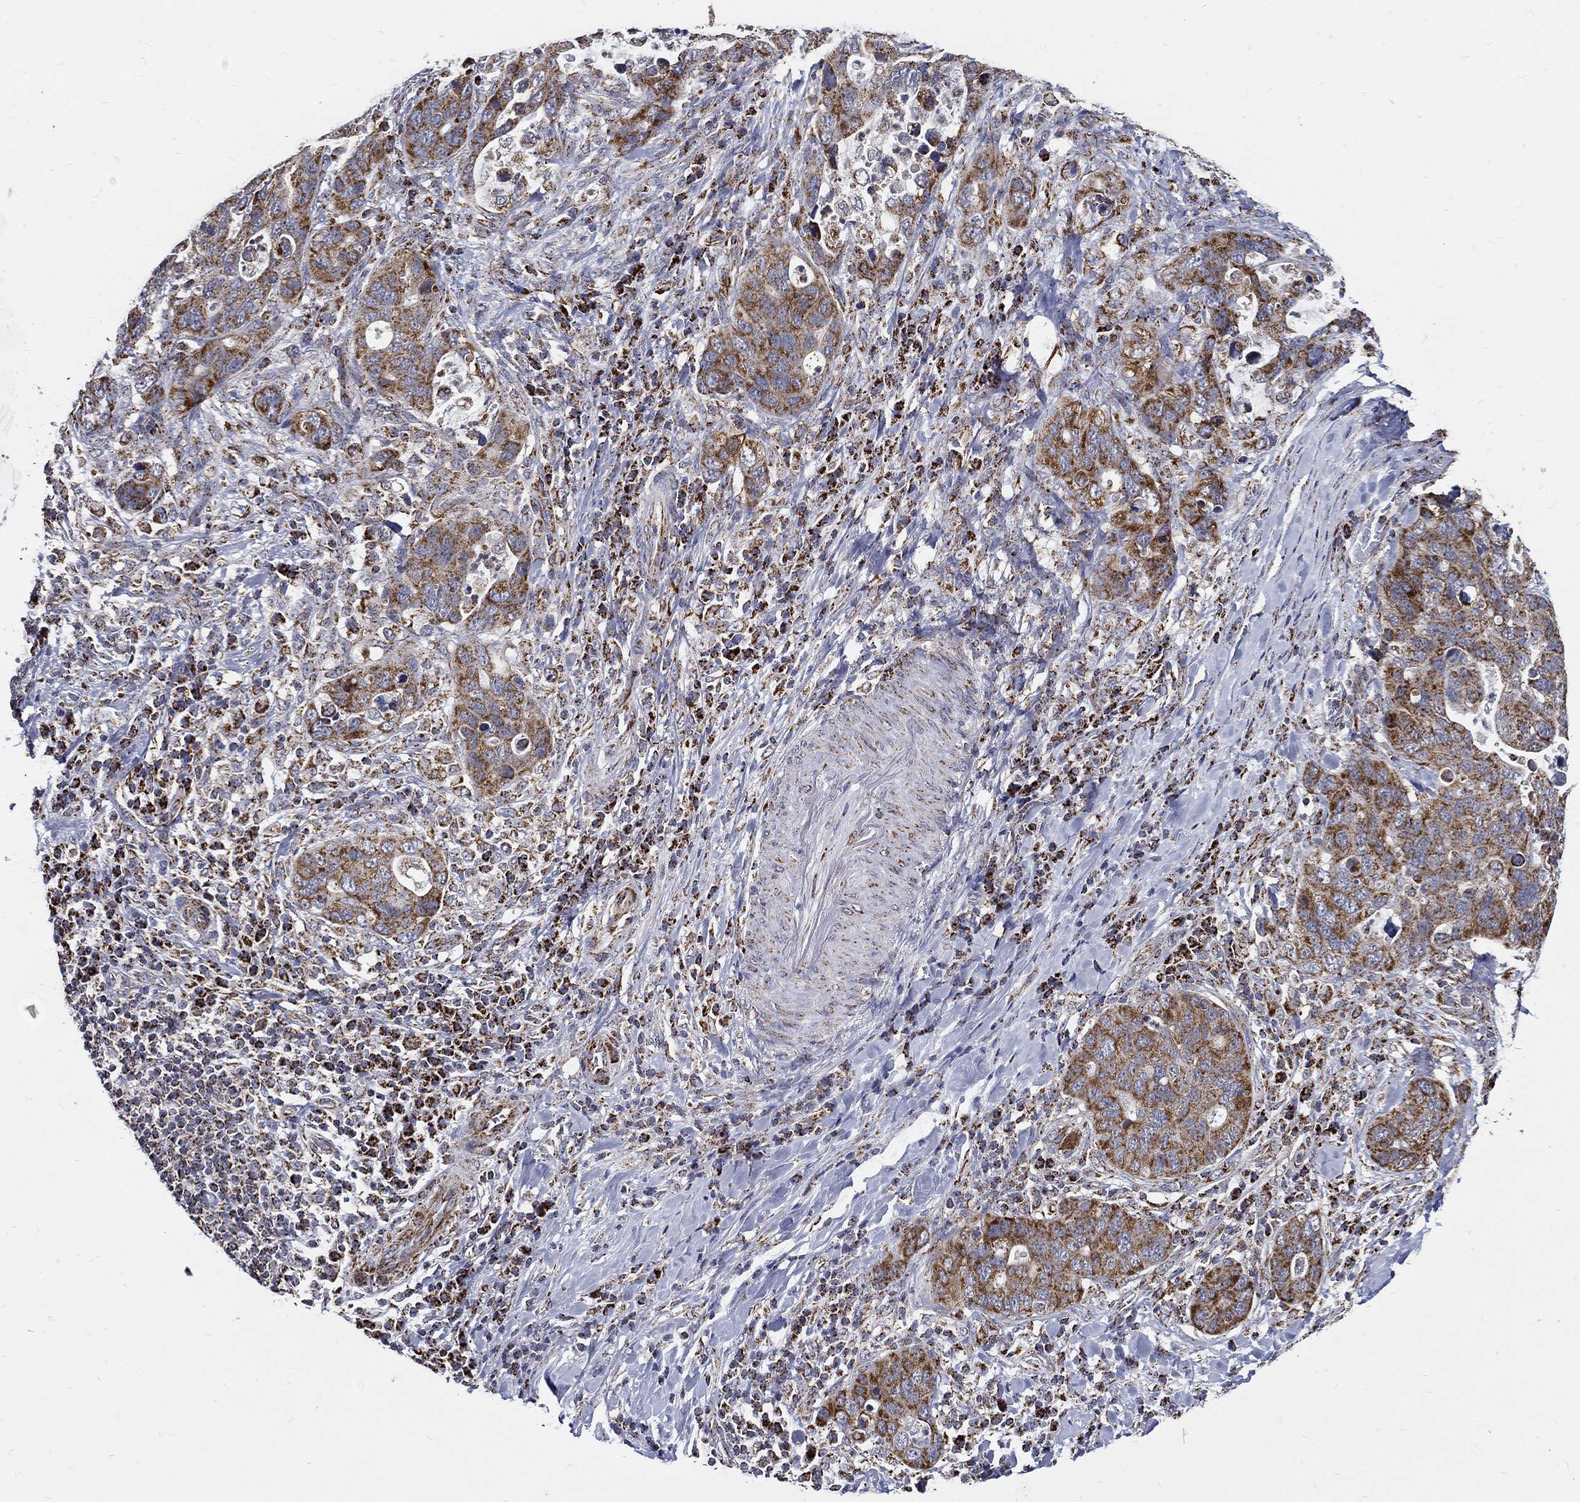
{"staining": {"intensity": "moderate", "quantity": ">75%", "location": "cytoplasmic/membranous"}, "tissue": "stomach cancer", "cell_type": "Tumor cells", "image_type": "cancer", "snomed": [{"axis": "morphology", "description": "Adenocarcinoma, NOS"}, {"axis": "topography", "description": "Stomach"}], "caption": "Immunohistochemical staining of adenocarcinoma (stomach) exhibits moderate cytoplasmic/membranous protein expression in about >75% of tumor cells.", "gene": "NDUFAB1", "patient": {"sex": "male", "age": 54}}